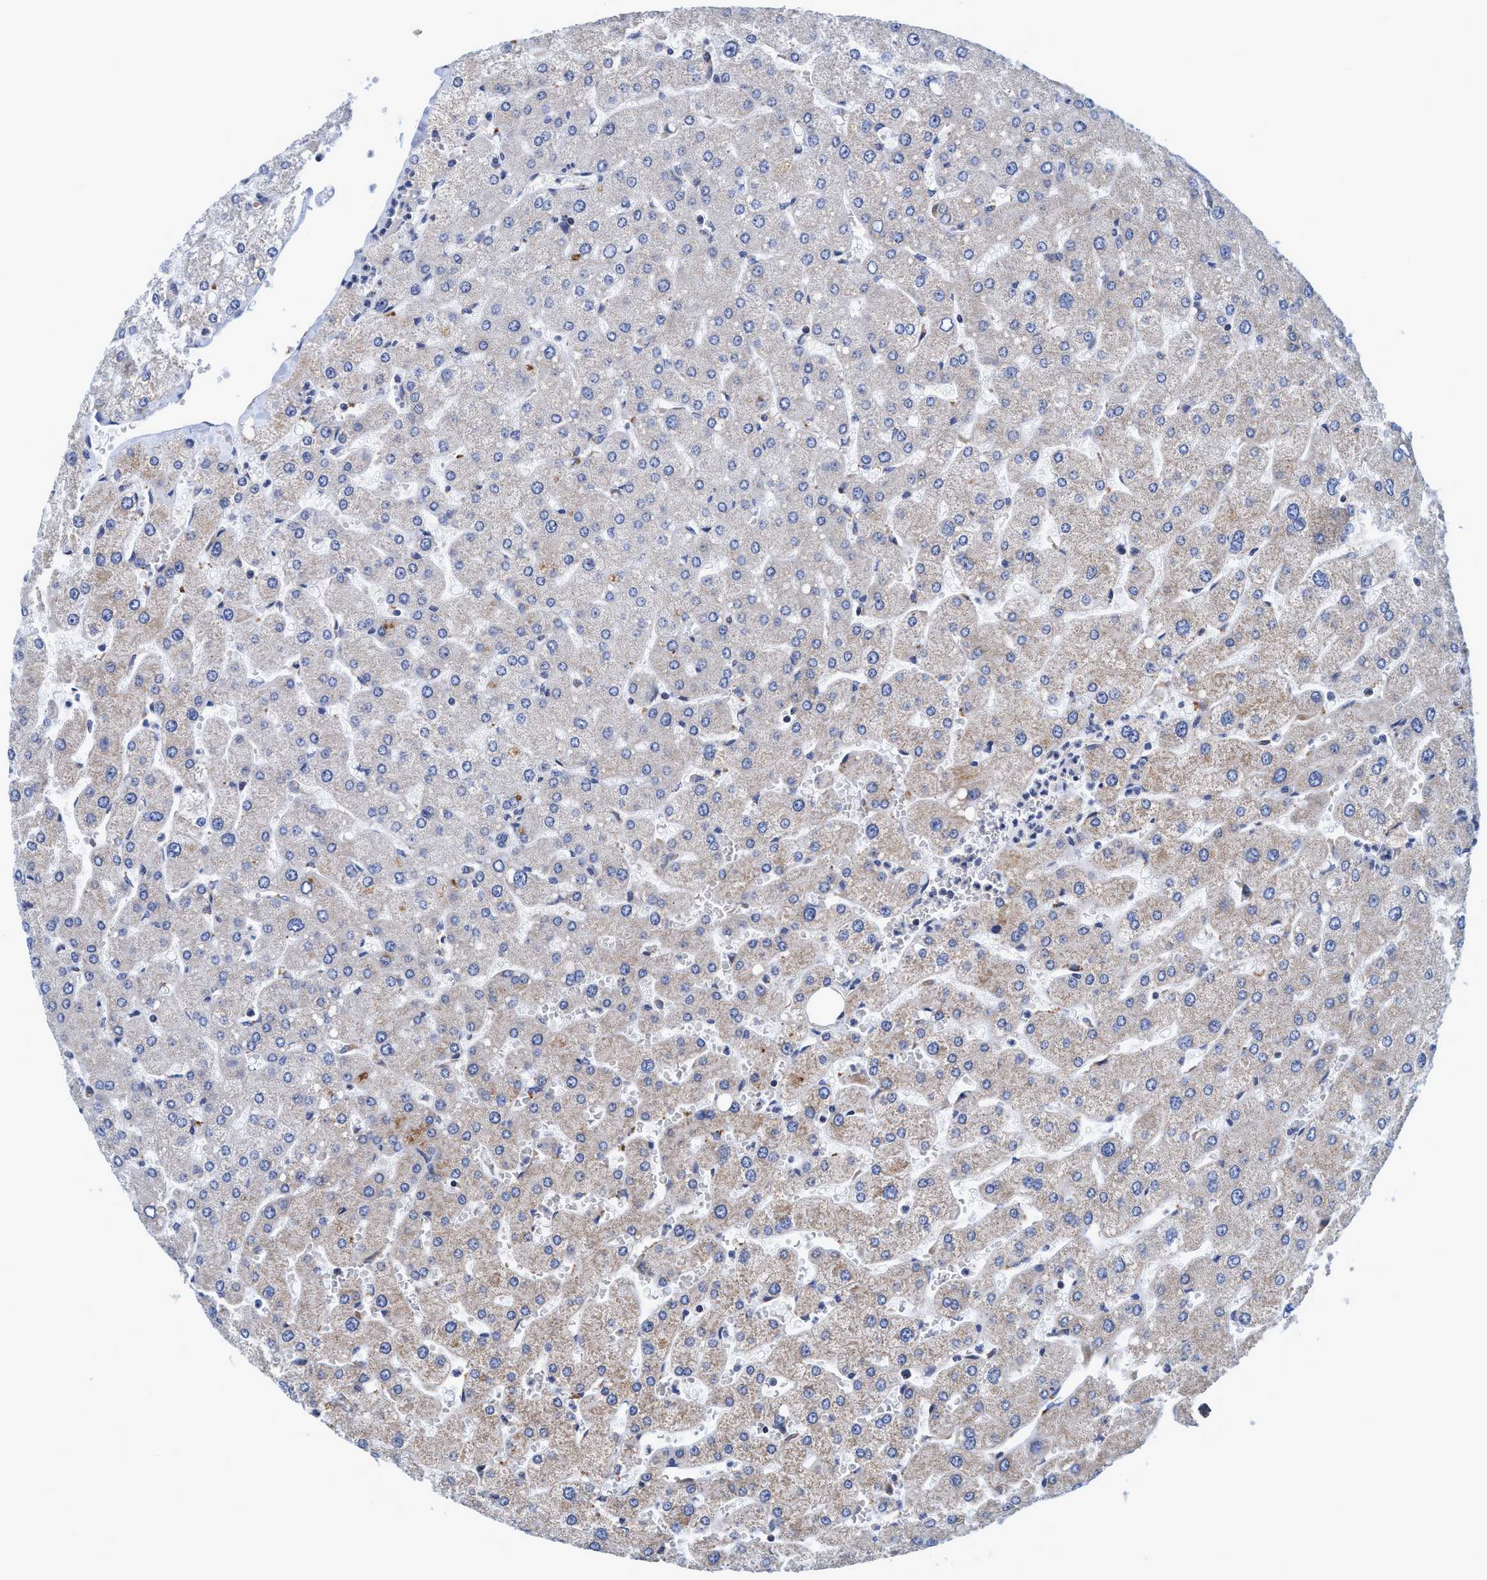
{"staining": {"intensity": "negative", "quantity": "none", "location": "none"}, "tissue": "liver", "cell_type": "Cholangiocytes", "image_type": "normal", "snomed": [{"axis": "morphology", "description": "Normal tissue, NOS"}, {"axis": "topography", "description": "Liver"}], "caption": "Immunohistochemistry of benign liver demonstrates no expression in cholangiocytes.", "gene": "CALCOCO2", "patient": {"sex": "male", "age": 55}}